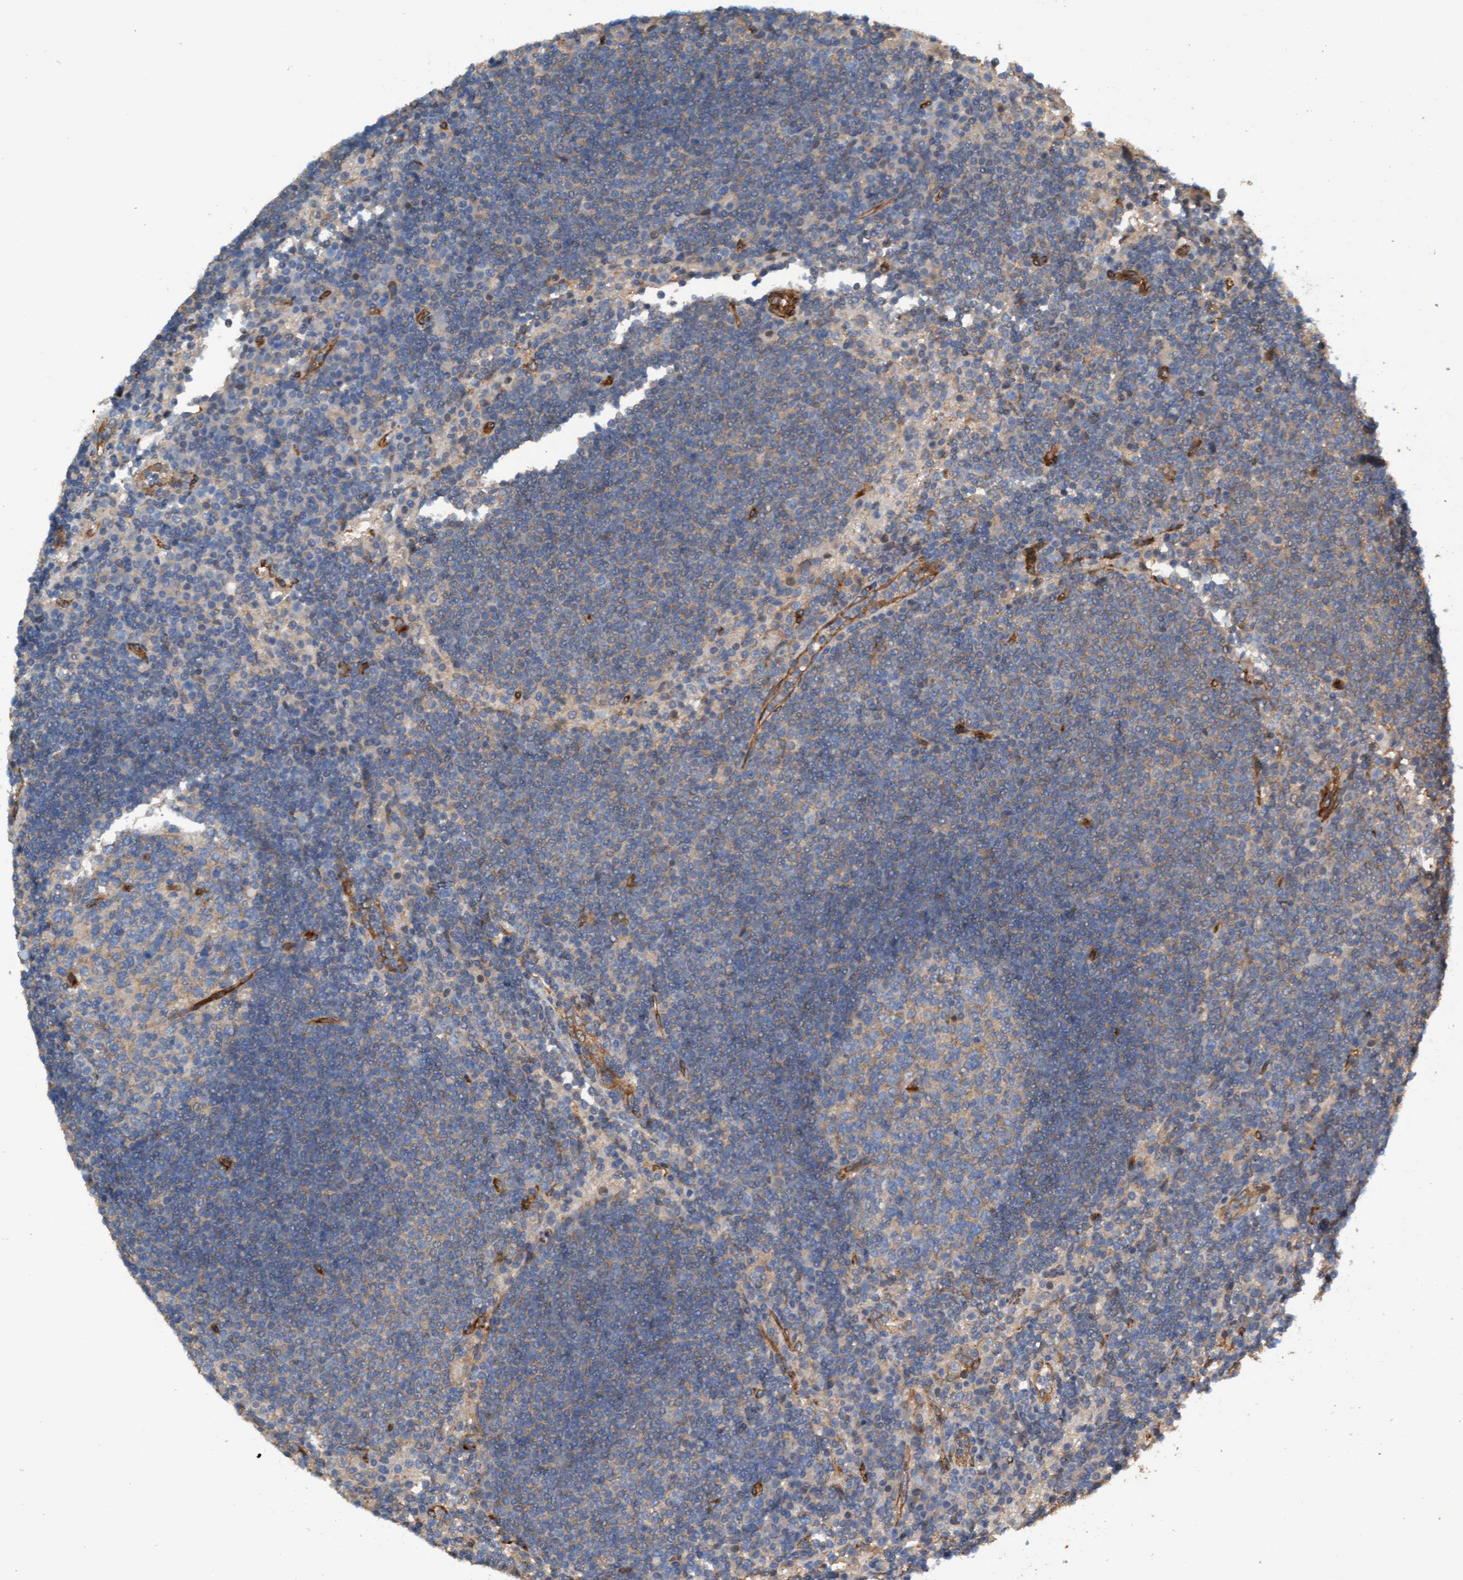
{"staining": {"intensity": "weak", "quantity": ">75%", "location": "cytoplasmic/membranous"}, "tissue": "lymph node", "cell_type": "Germinal center cells", "image_type": "normal", "snomed": [{"axis": "morphology", "description": "Normal tissue, NOS"}, {"axis": "topography", "description": "Lymph node"}], "caption": "The image exhibits immunohistochemical staining of unremarkable lymph node. There is weak cytoplasmic/membranous expression is appreciated in approximately >75% of germinal center cells. The staining was performed using DAB (3,3'-diaminobenzidine) to visualize the protein expression in brown, while the nuclei were stained in blue with hematoxylin (Magnification: 20x).", "gene": "FMNL3", "patient": {"sex": "female", "age": 53}}